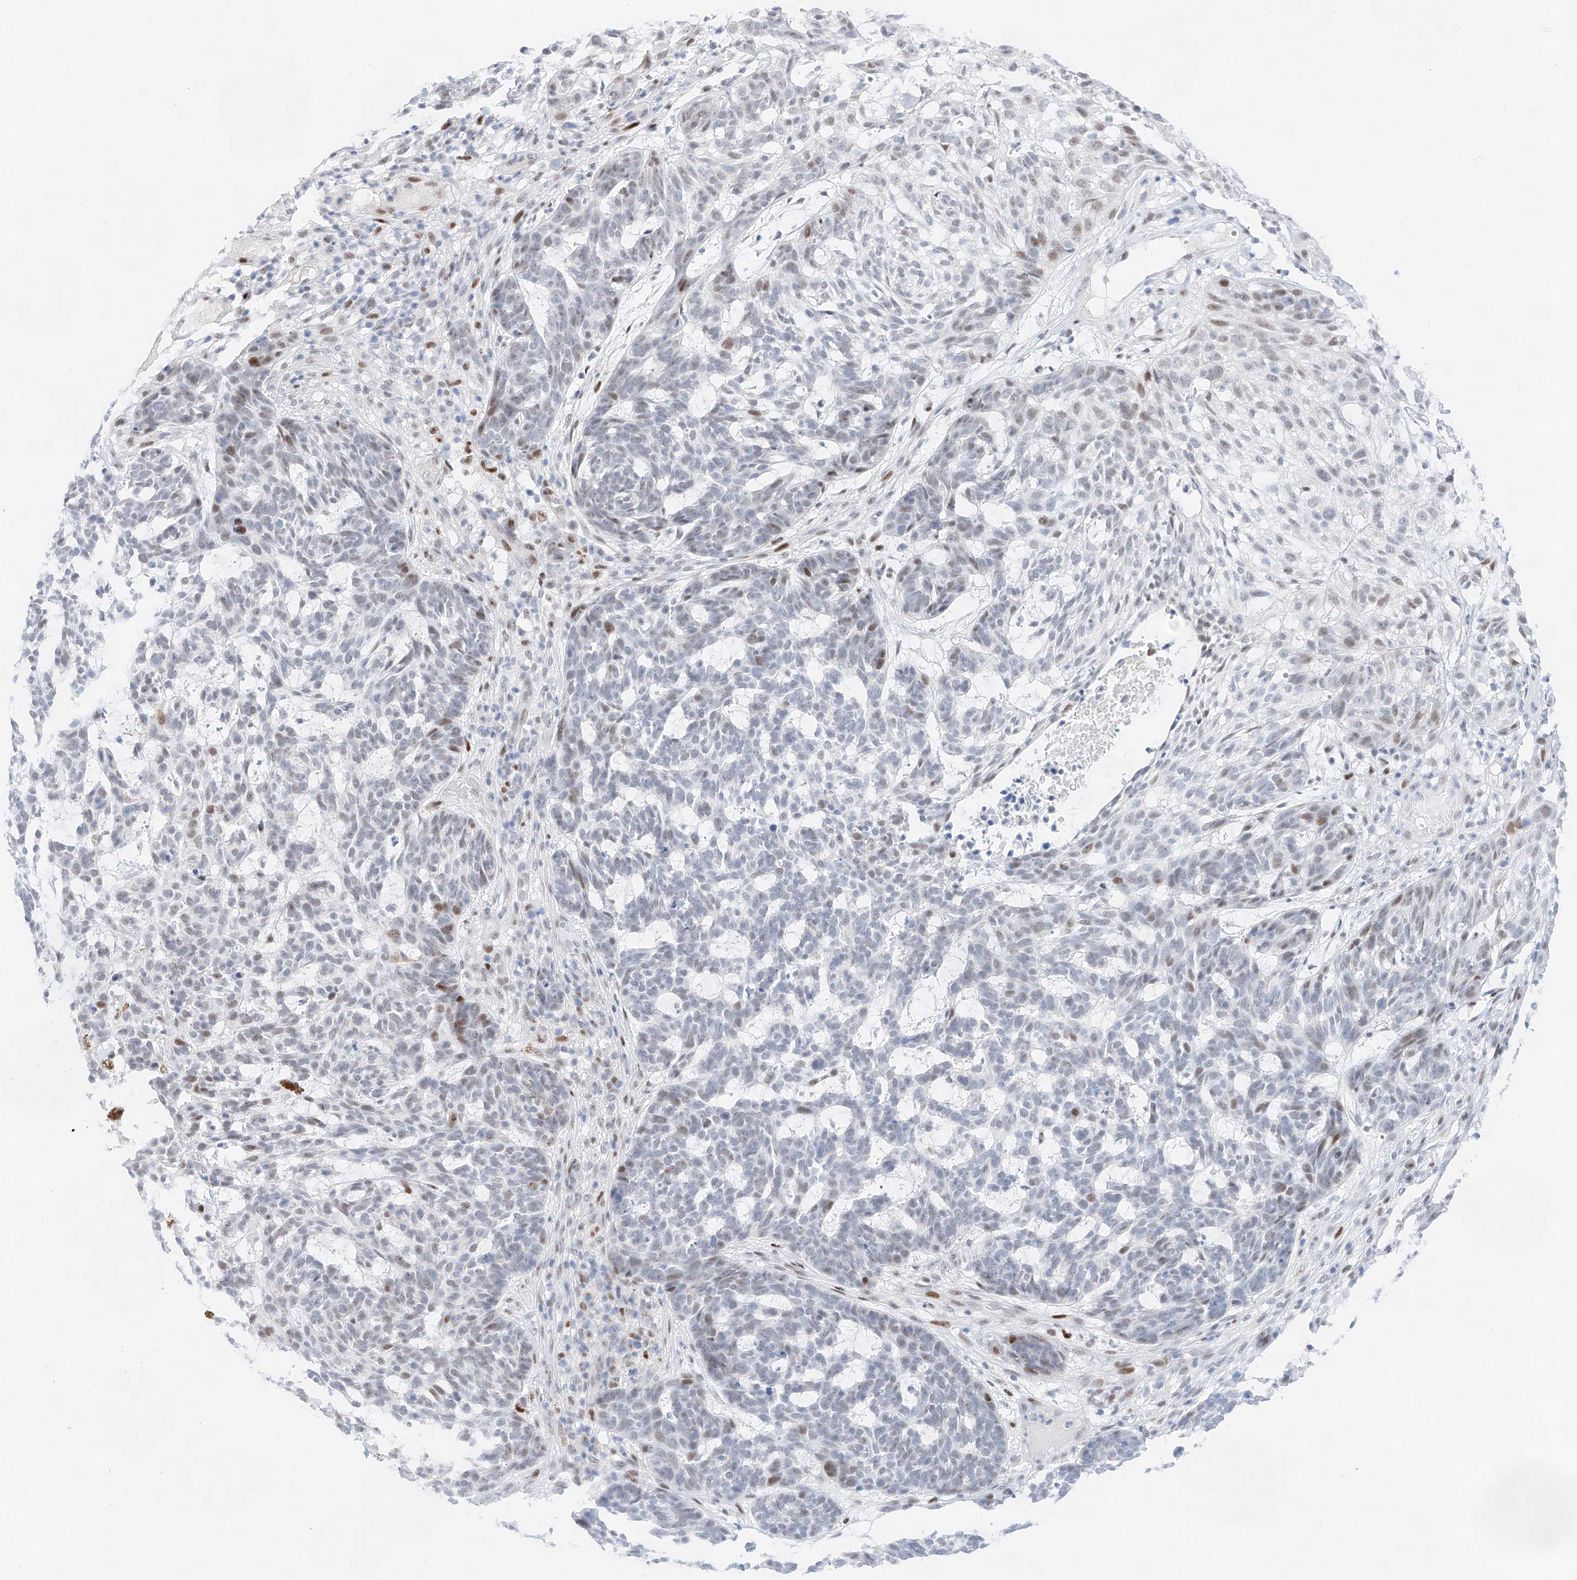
{"staining": {"intensity": "moderate", "quantity": "<25%", "location": "nuclear"}, "tissue": "skin cancer", "cell_type": "Tumor cells", "image_type": "cancer", "snomed": [{"axis": "morphology", "description": "Basal cell carcinoma"}, {"axis": "topography", "description": "Skin"}], "caption": "Skin basal cell carcinoma stained with a protein marker reveals moderate staining in tumor cells.", "gene": "NT5C3B", "patient": {"sex": "male", "age": 85}}